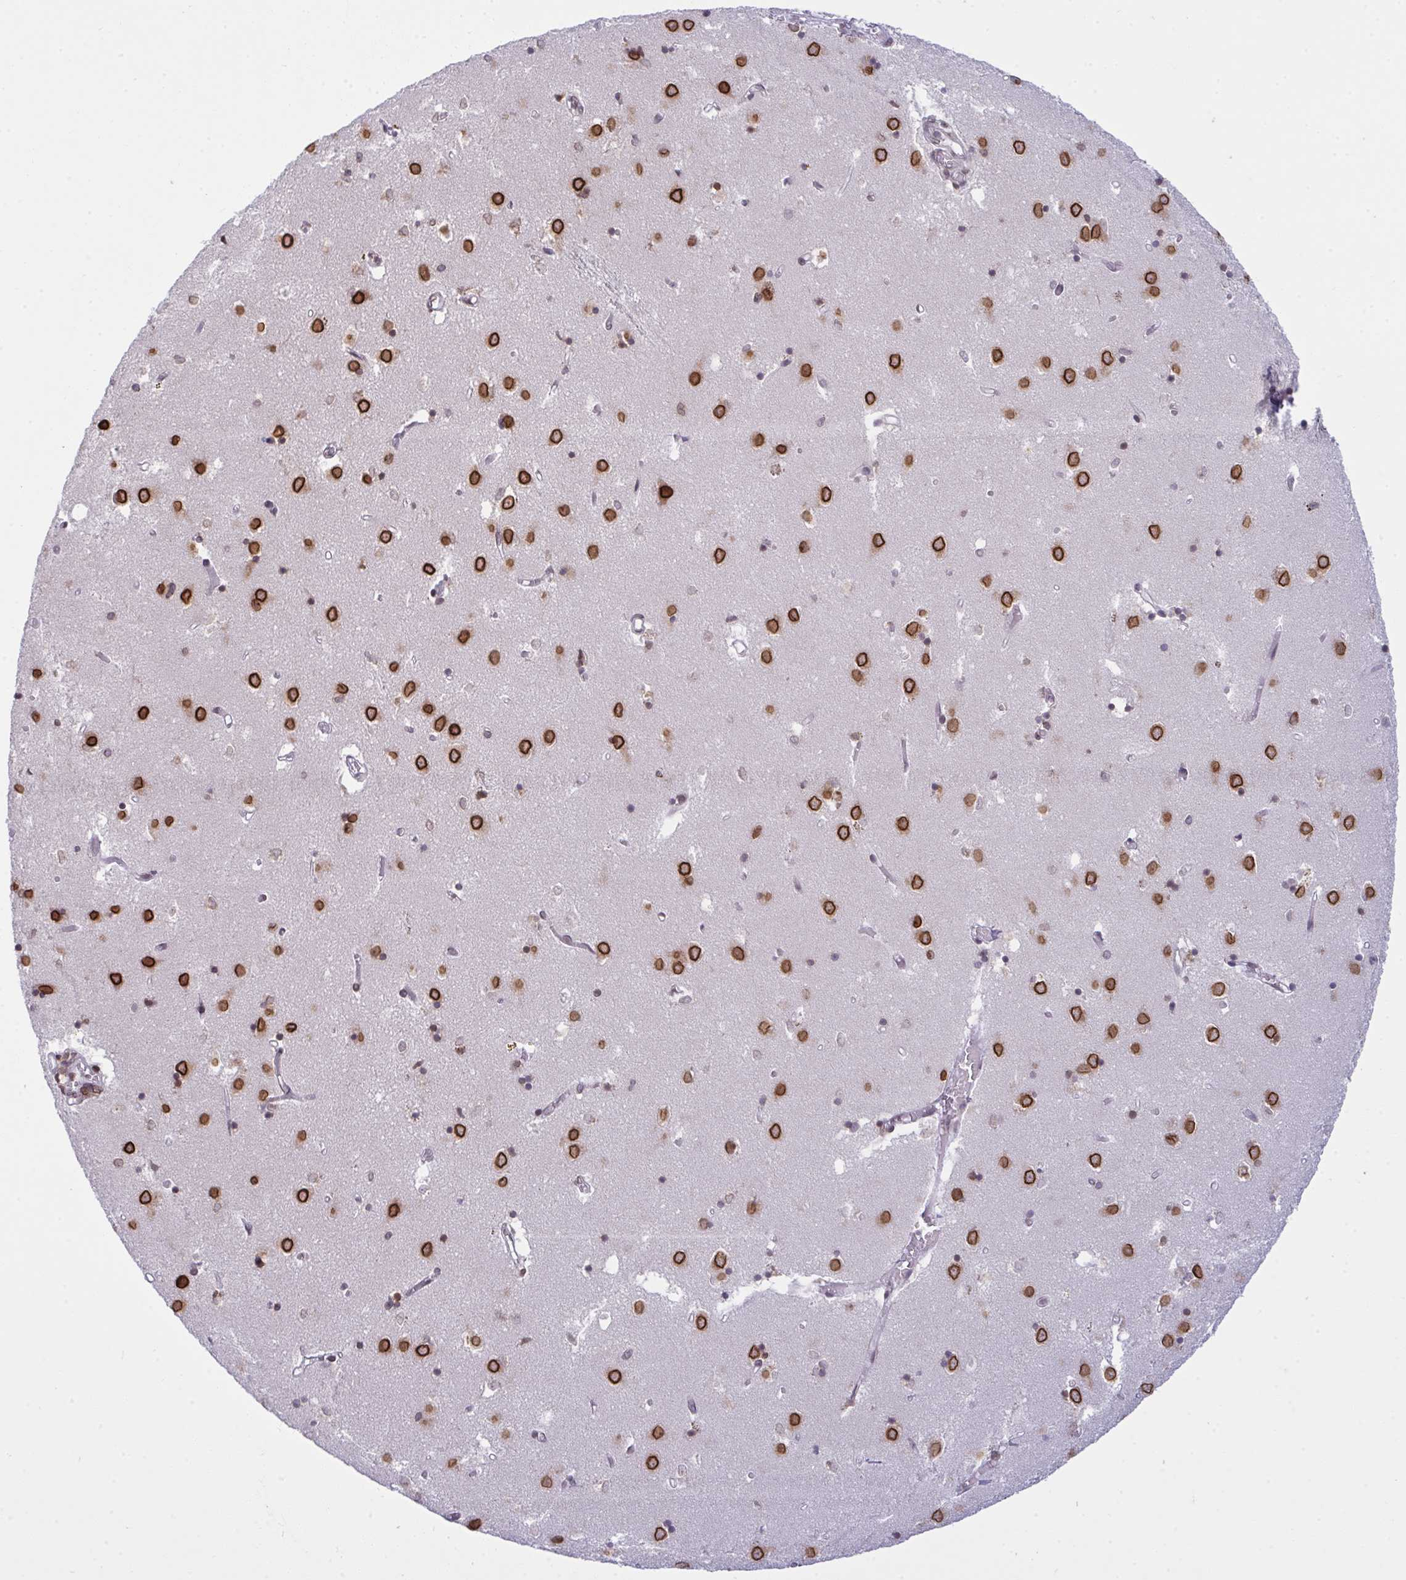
{"staining": {"intensity": "strong", "quantity": ">75%", "location": "cytoplasmic/membranous,nuclear"}, "tissue": "caudate", "cell_type": "Glial cells", "image_type": "normal", "snomed": [{"axis": "morphology", "description": "Normal tissue, NOS"}, {"axis": "topography", "description": "Lateral ventricle wall"}], "caption": "Protein staining reveals strong cytoplasmic/membranous,nuclear staining in about >75% of glial cells in normal caudate.", "gene": "RANBP2", "patient": {"sex": "male", "age": 70}}